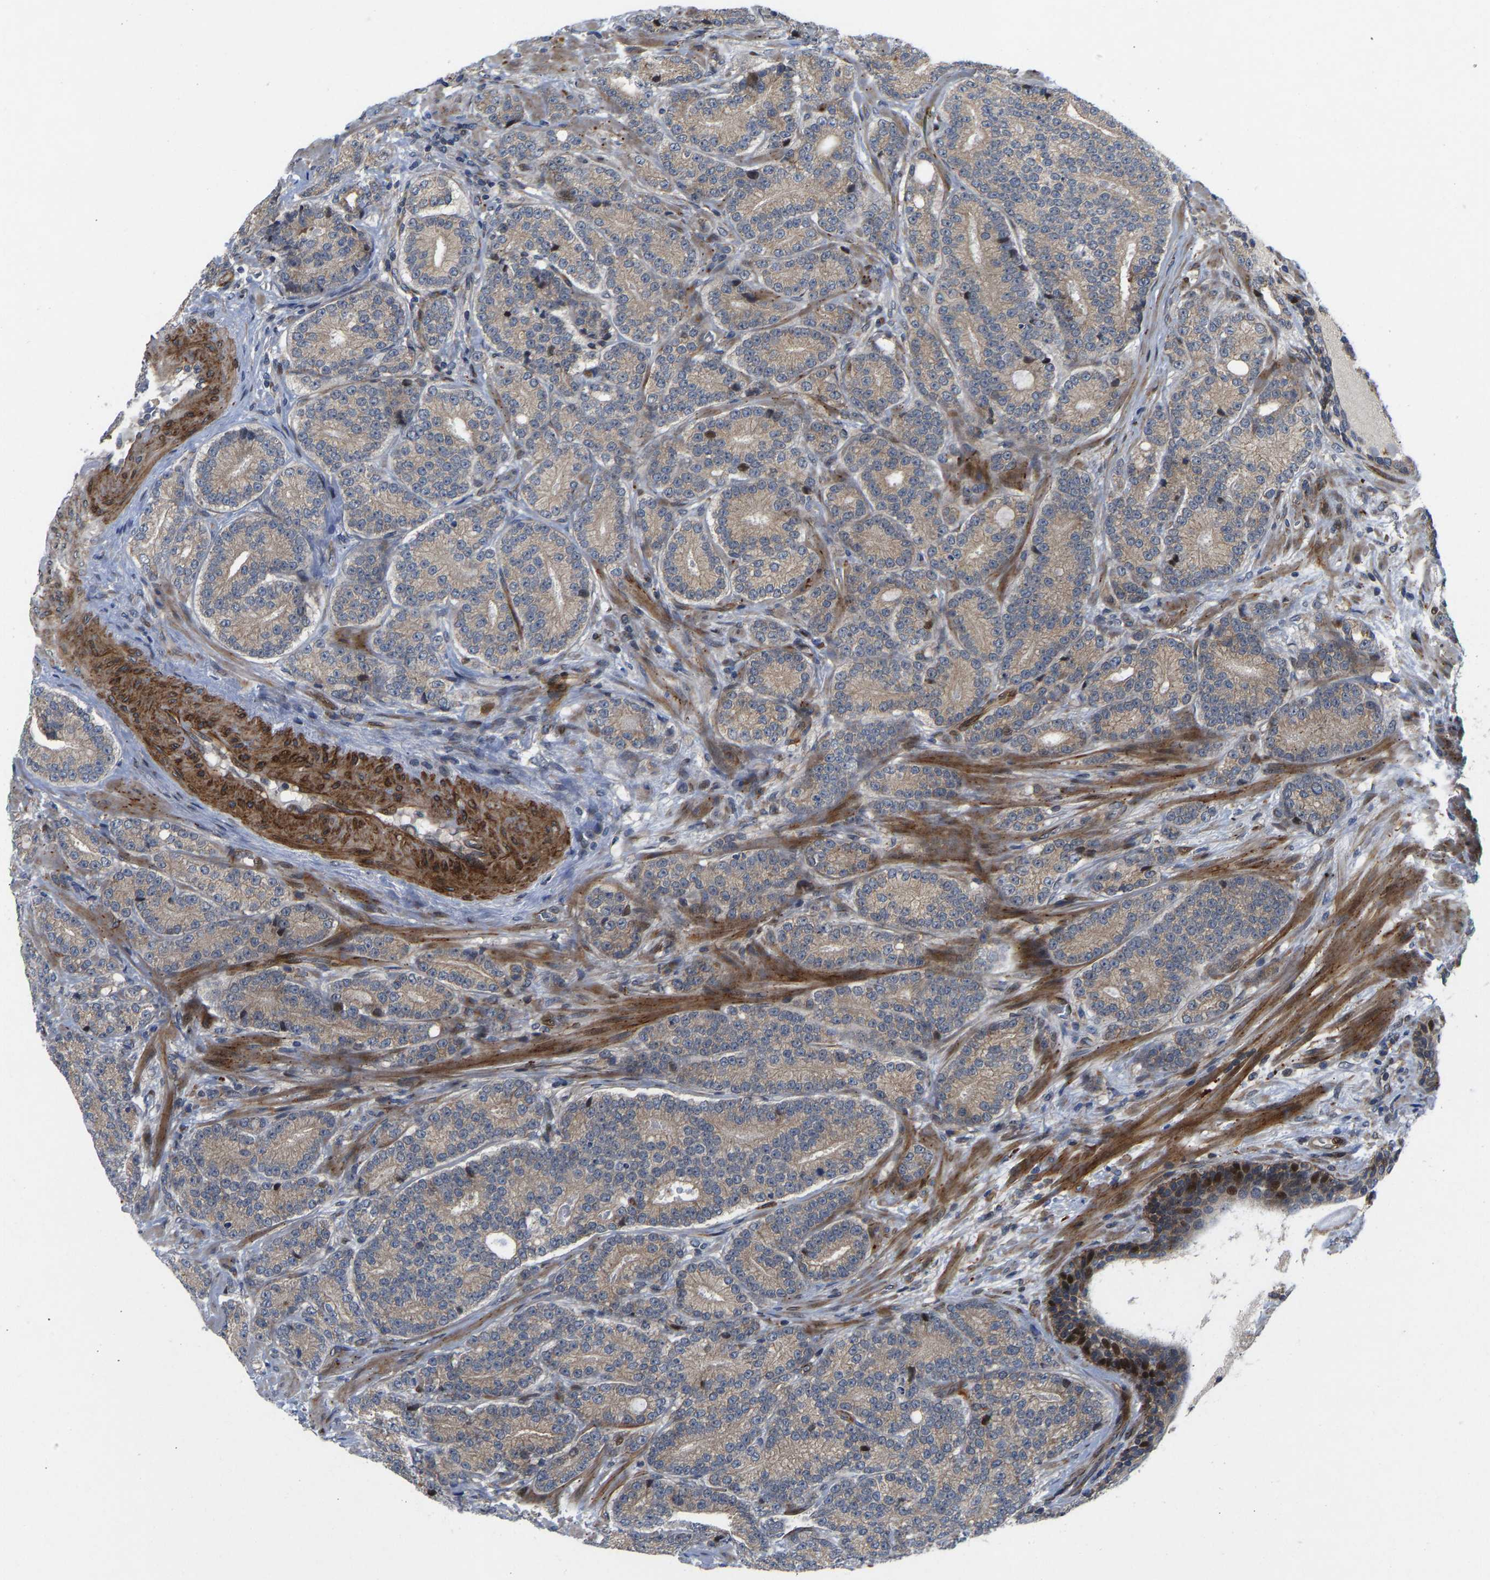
{"staining": {"intensity": "moderate", "quantity": ">75%", "location": "cytoplasmic/membranous"}, "tissue": "prostate cancer", "cell_type": "Tumor cells", "image_type": "cancer", "snomed": [{"axis": "morphology", "description": "Adenocarcinoma, High grade"}, {"axis": "topography", "description": "Prostate"}], "caption": "The immunohistochemical stain shows moderate cytoplasmic/membranous positivity in tumor cells of high-grade adenocarcinoma (prostate) tissue. Ihc stains the protein of interest in brown and the nuclei are stained blue.", "gene": "TMEM38B", "patient": {"sex": "male", "age": 61}}